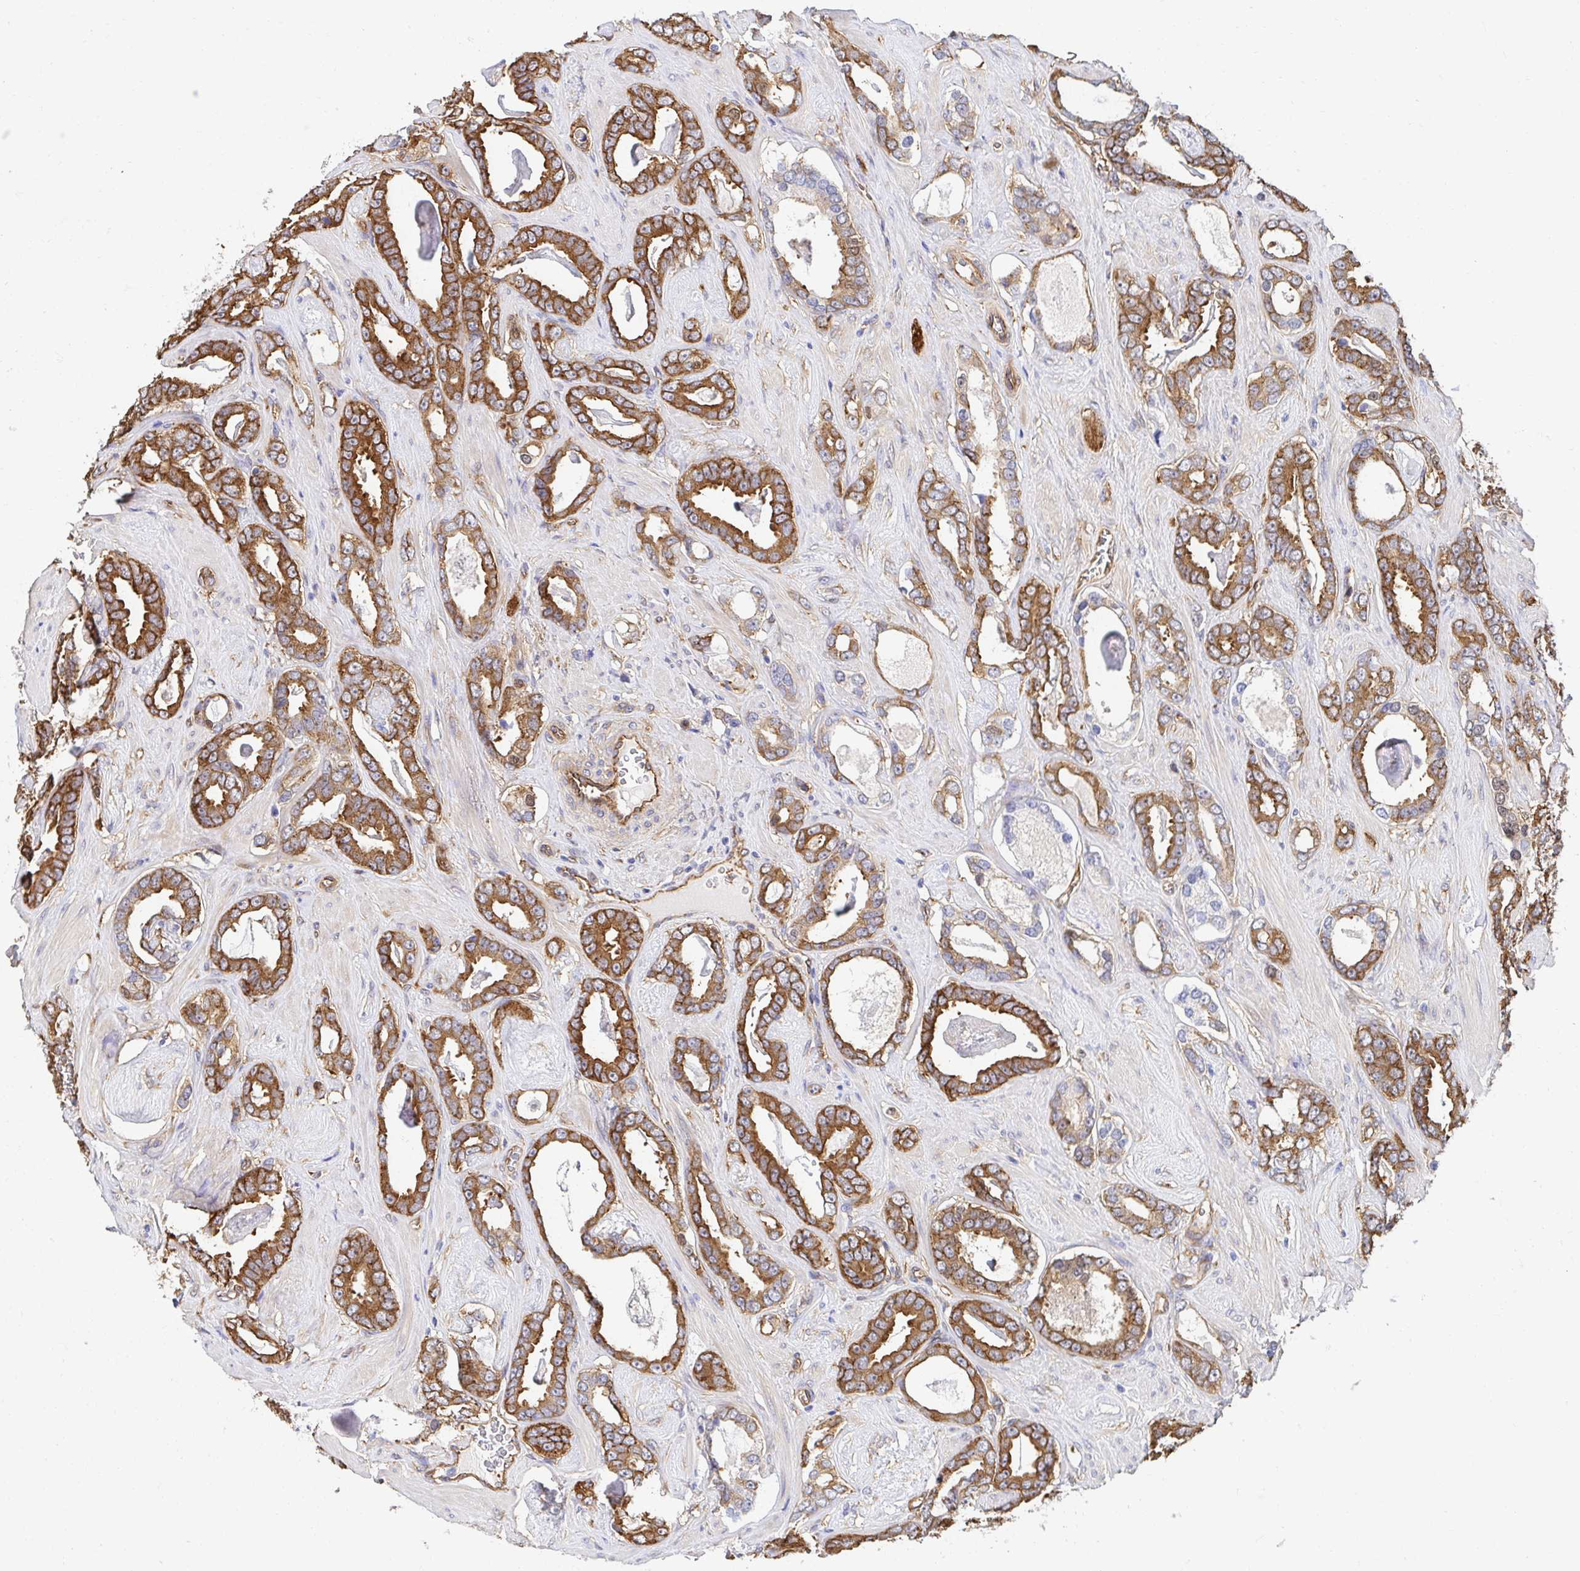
{"staining": {"intensity": "strong", "quantity": ">75%", "location": "cytoplasmic/membranous"}, "tissue": "prostate cancer", "cell_type": "Tumor cells", "image_type": "cancer", "snomed": [{"axis": "morphology", "description": "Adenocarcinoma, High grade"}, {"axis": "topography", "description": "Prostate"}], "caption": "Immunohistochemical staining of human prostate cancer exhibits high levels of strong cytoplasmic/membranous staining in about >75% of tumor cells.", "gene": "CTTN", "patient": {"sex": "male", "age": 63}}